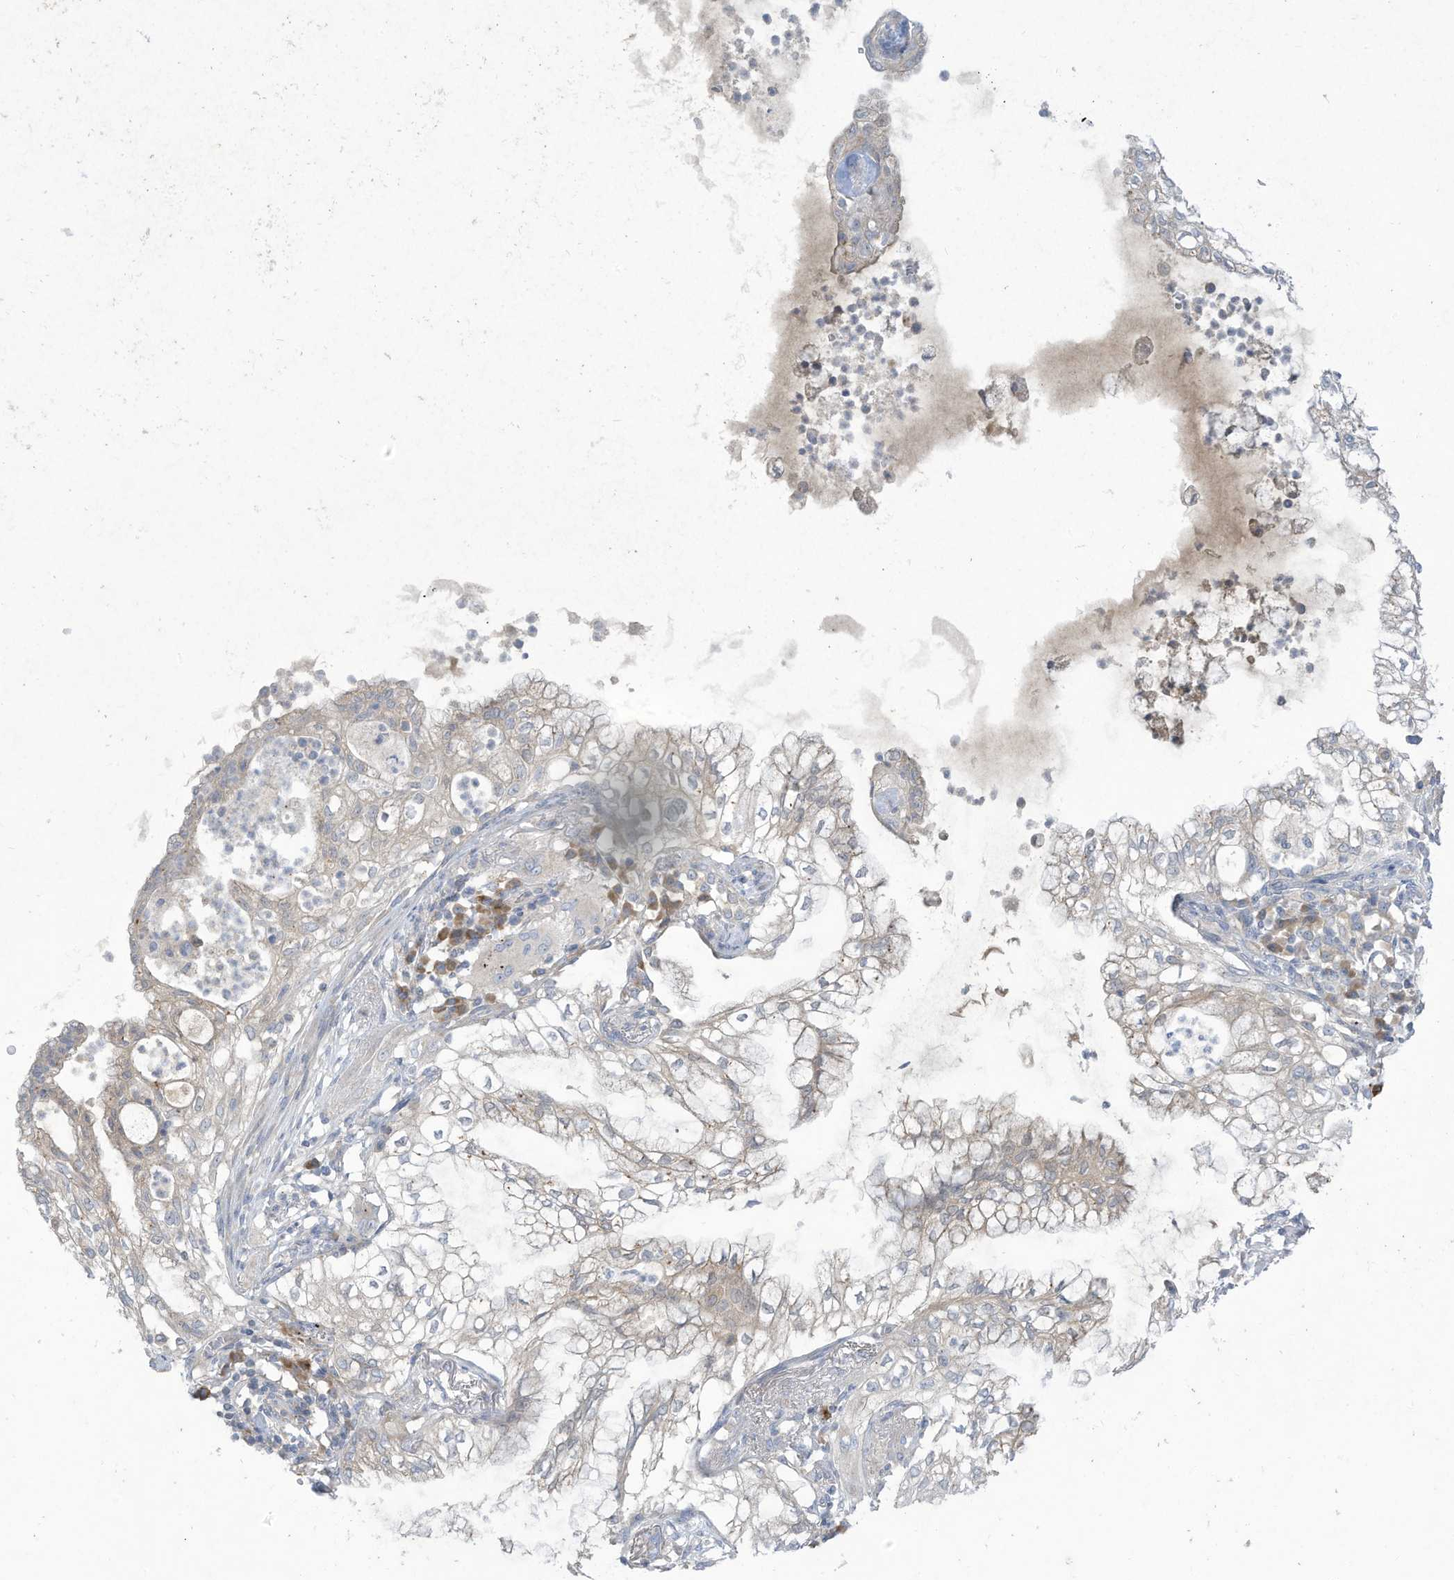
{"staining": {"intensity": "weak", "quantity": "<25%", "location": "cytoplasmic/membranous"}, "tissue": "lung cancer", "cell_type": "Tumor cells", "image_type": "cancer", "snomed": [{"axis": "morphology", "description": "Adenocarcinoma, NOS"}, {"axis": "topography", "description": "Lung"}], "caption": "Human lung adenocarcinoma stained for a protein using IHC reveals no expression in tumor cells.", "gene": "LRRN2", "patient": {"sex": "female", "age": 70}}